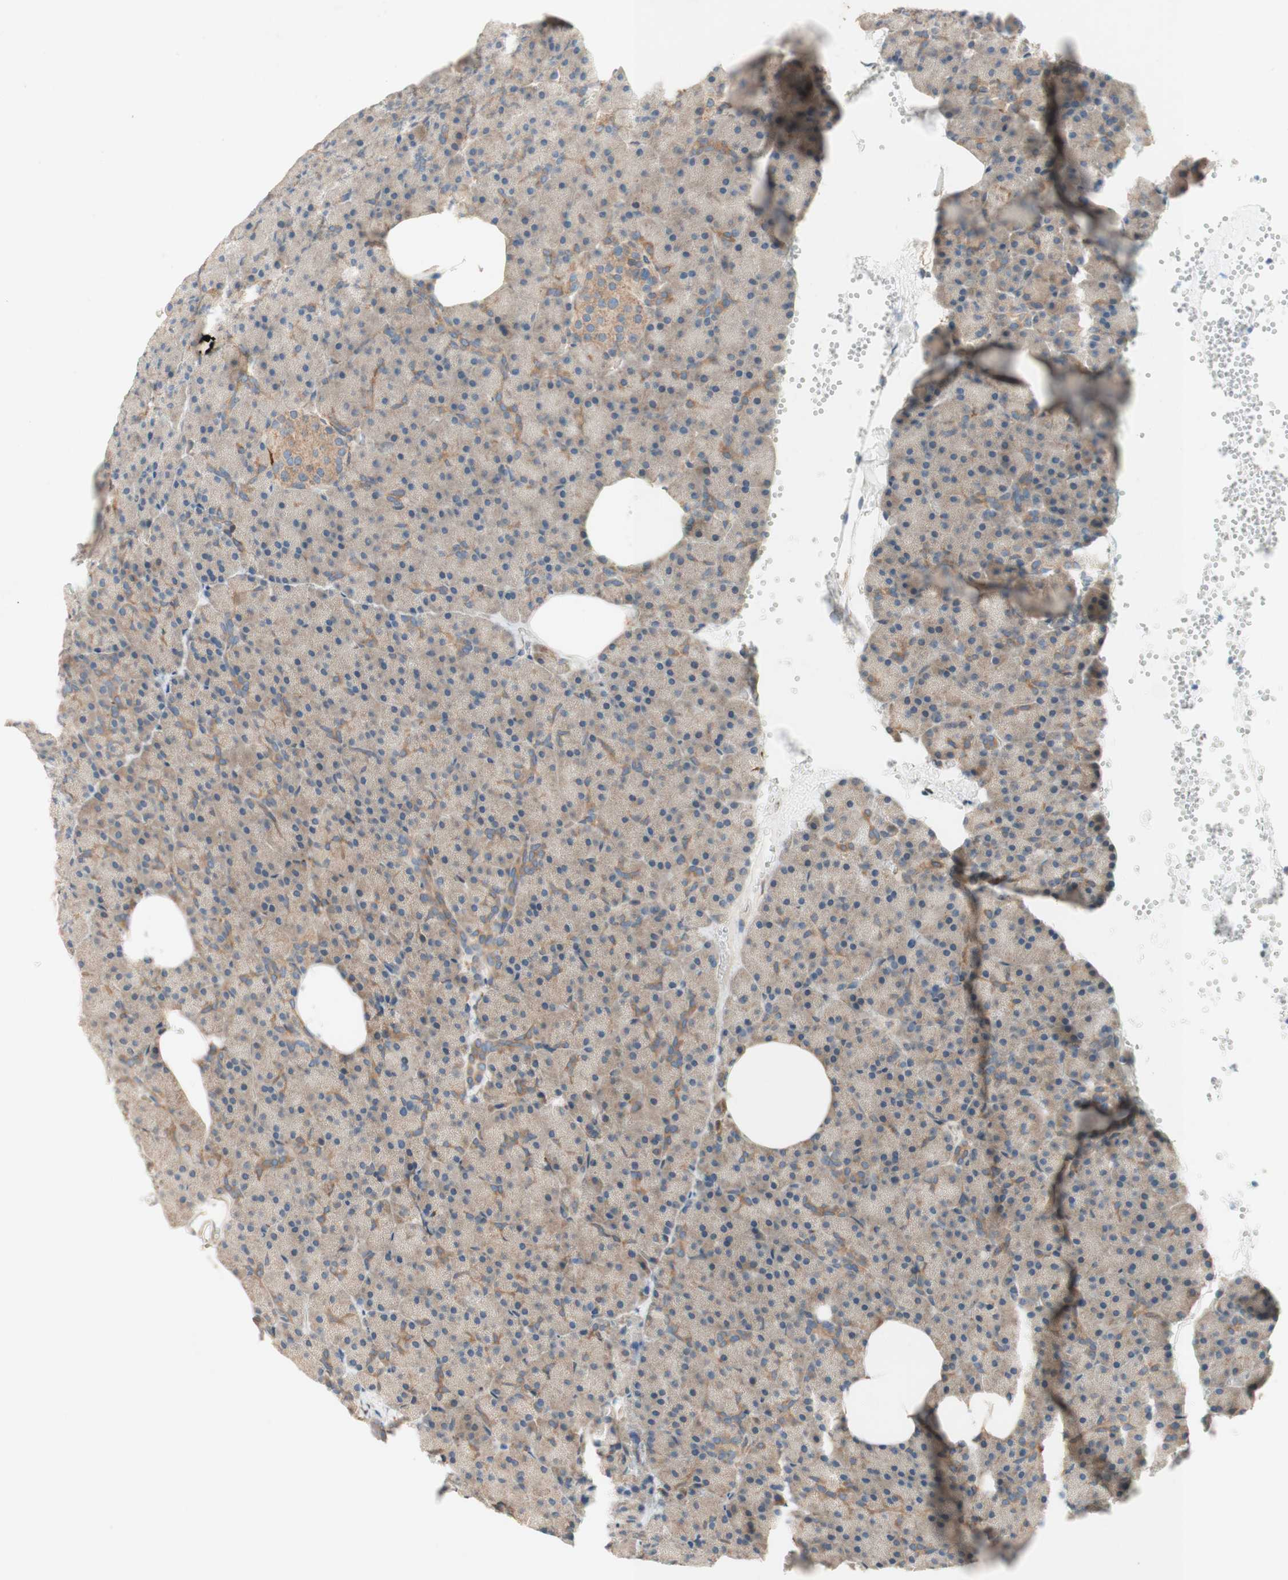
{"staining": {"intensity": "weak", "quantity": ">75%", "location": "cytoplasmic/membranous"}, "tissue": "pancreas", "cell_type": "Exocrine glandular cells", "image_type": "normal", "snomed": [{"axis": "morphology", "description": "Normal tissue, NOS"}, {"axis": "topography", "description": "Pancreas"}], "caption": "A micrograph of pancreas stained for a protein exhibits weak cytoplasmic/membranous brown staining in exocrine glandular cells. (DAB IHC with brightfield microscopy, high magnification).", "gene": "SOCS2", "patient": {"sex": "female", "age": 35}}